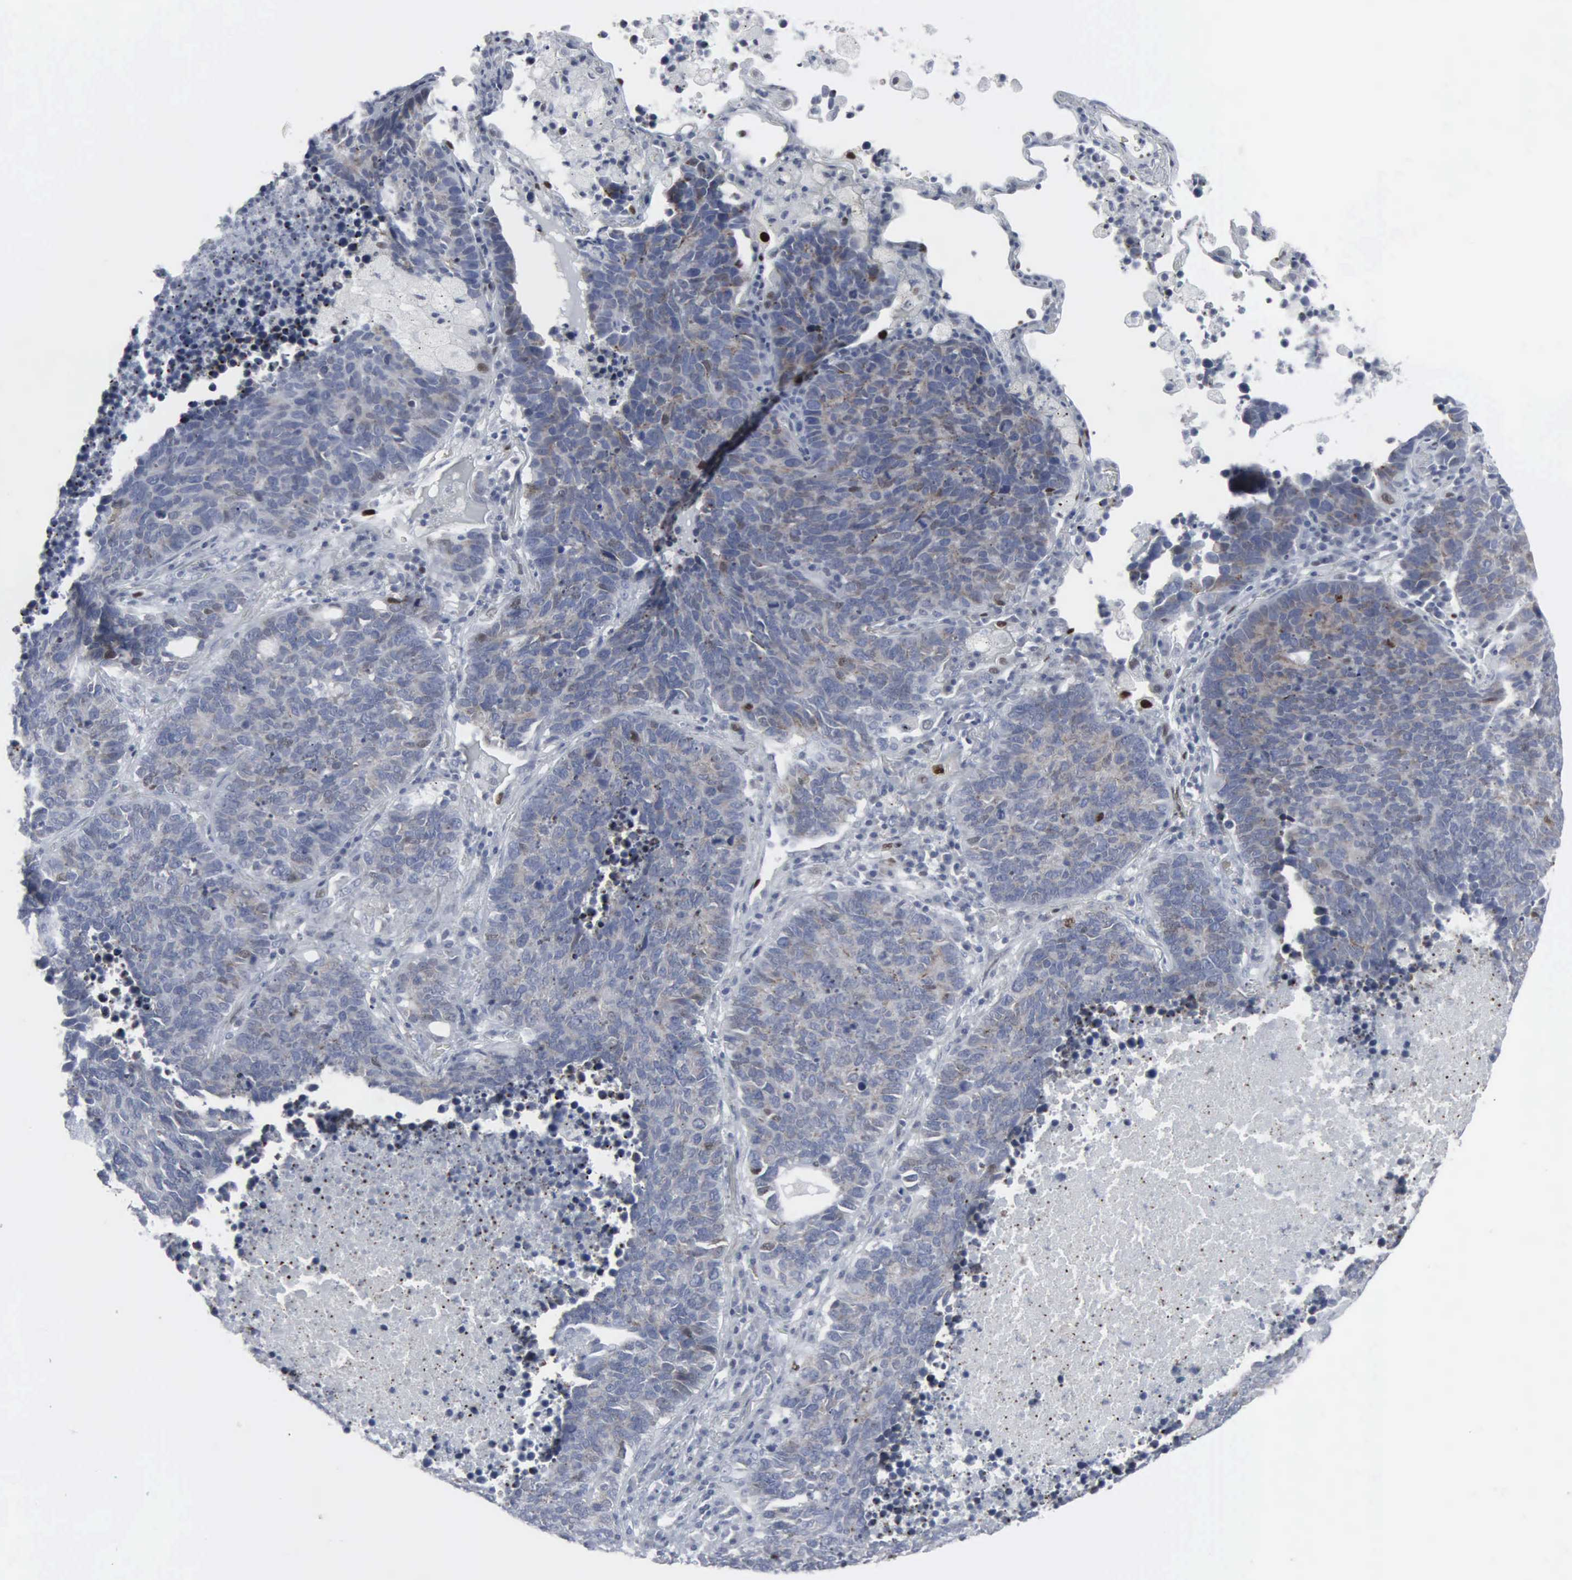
{"staining": {"intensity": "weak", "quantity": "25%-75%", "location": "cytoplasmic/membranous"}, "tissue": "lung cancer", "cell_type": "Tumor cells", "image_type": "cancer", "snomed": [{"axis": "morphology", "description": "Neoplasm, malignant, NOS"}, {"axis": "topography", "description": "Lung"}], "caption": "Neoplasm (malignant) (lung) stained with DAB (3,3'-diaminobenzidine) IHC reveals low levels of weak cytoplasmic/membranous staining in about 25%-75% of tumor cells.", "gene": "CCND3", "patient": {"sex": "female", "age": 75}}